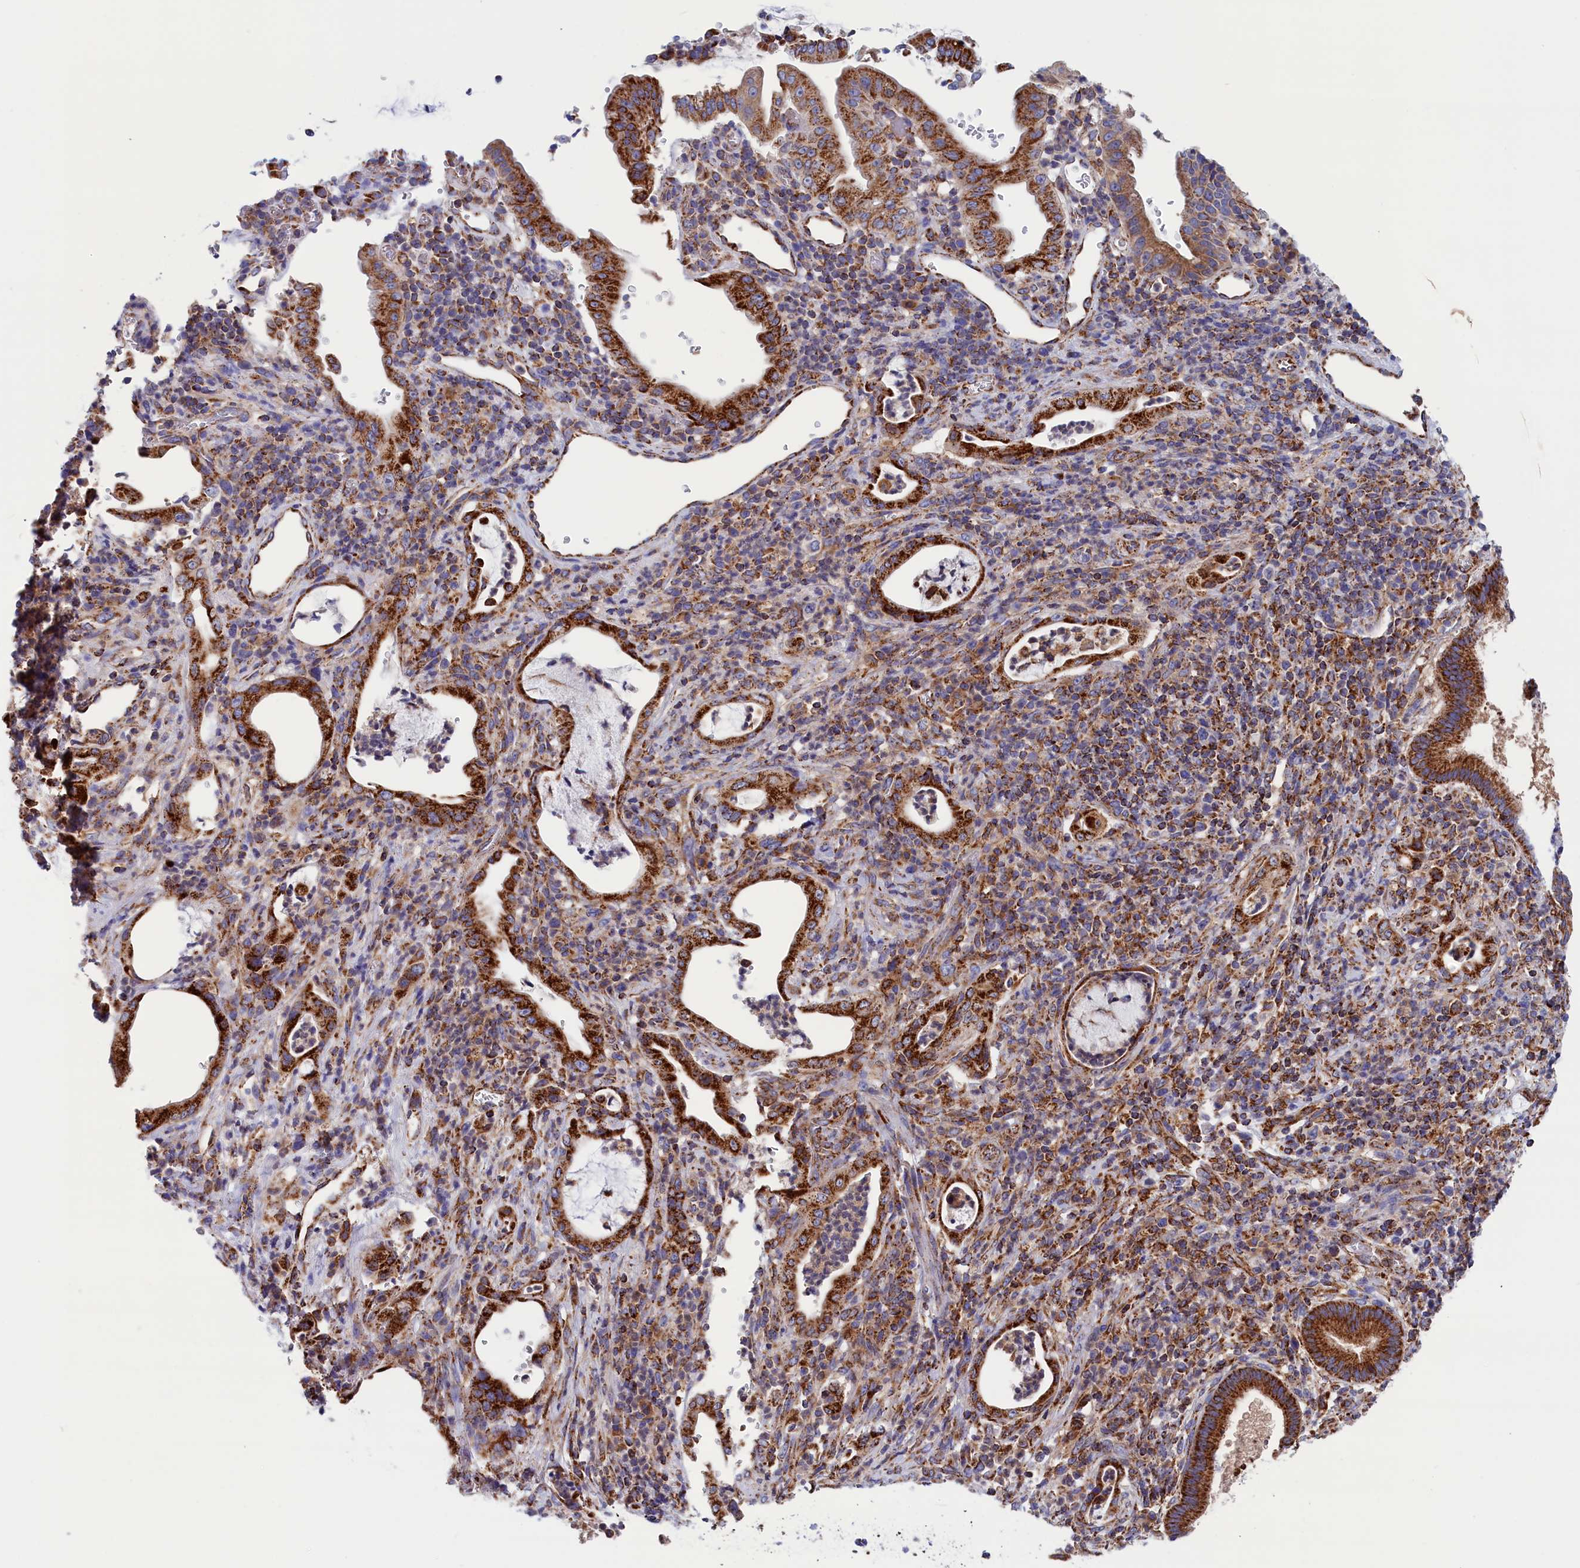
{"staining": {"intensity": "strong", "quantity": ">75%", "location": "cytoplasmic/membranous"}, "tissue": "pancreatic cancer", "cell_type": "Tumor cells", "image_type": "cancer", "snomed": [{"axis": "morphology", "description": "Normal tissue, NOS"}, {"axis": "morphology", "description": "Adenocarcinoma, NOS"}, {"axis": "topography", "description": "Pancreas"}], "caption": "Brown immunohistochemical staining in human adenocarcinoma (pancreatic) demonstrates strong cytoplasmic/membranous staining in approximately >75% of tumor cells.", "gene": "WDR83", "patient": {"sex": "female", "age": 55}}